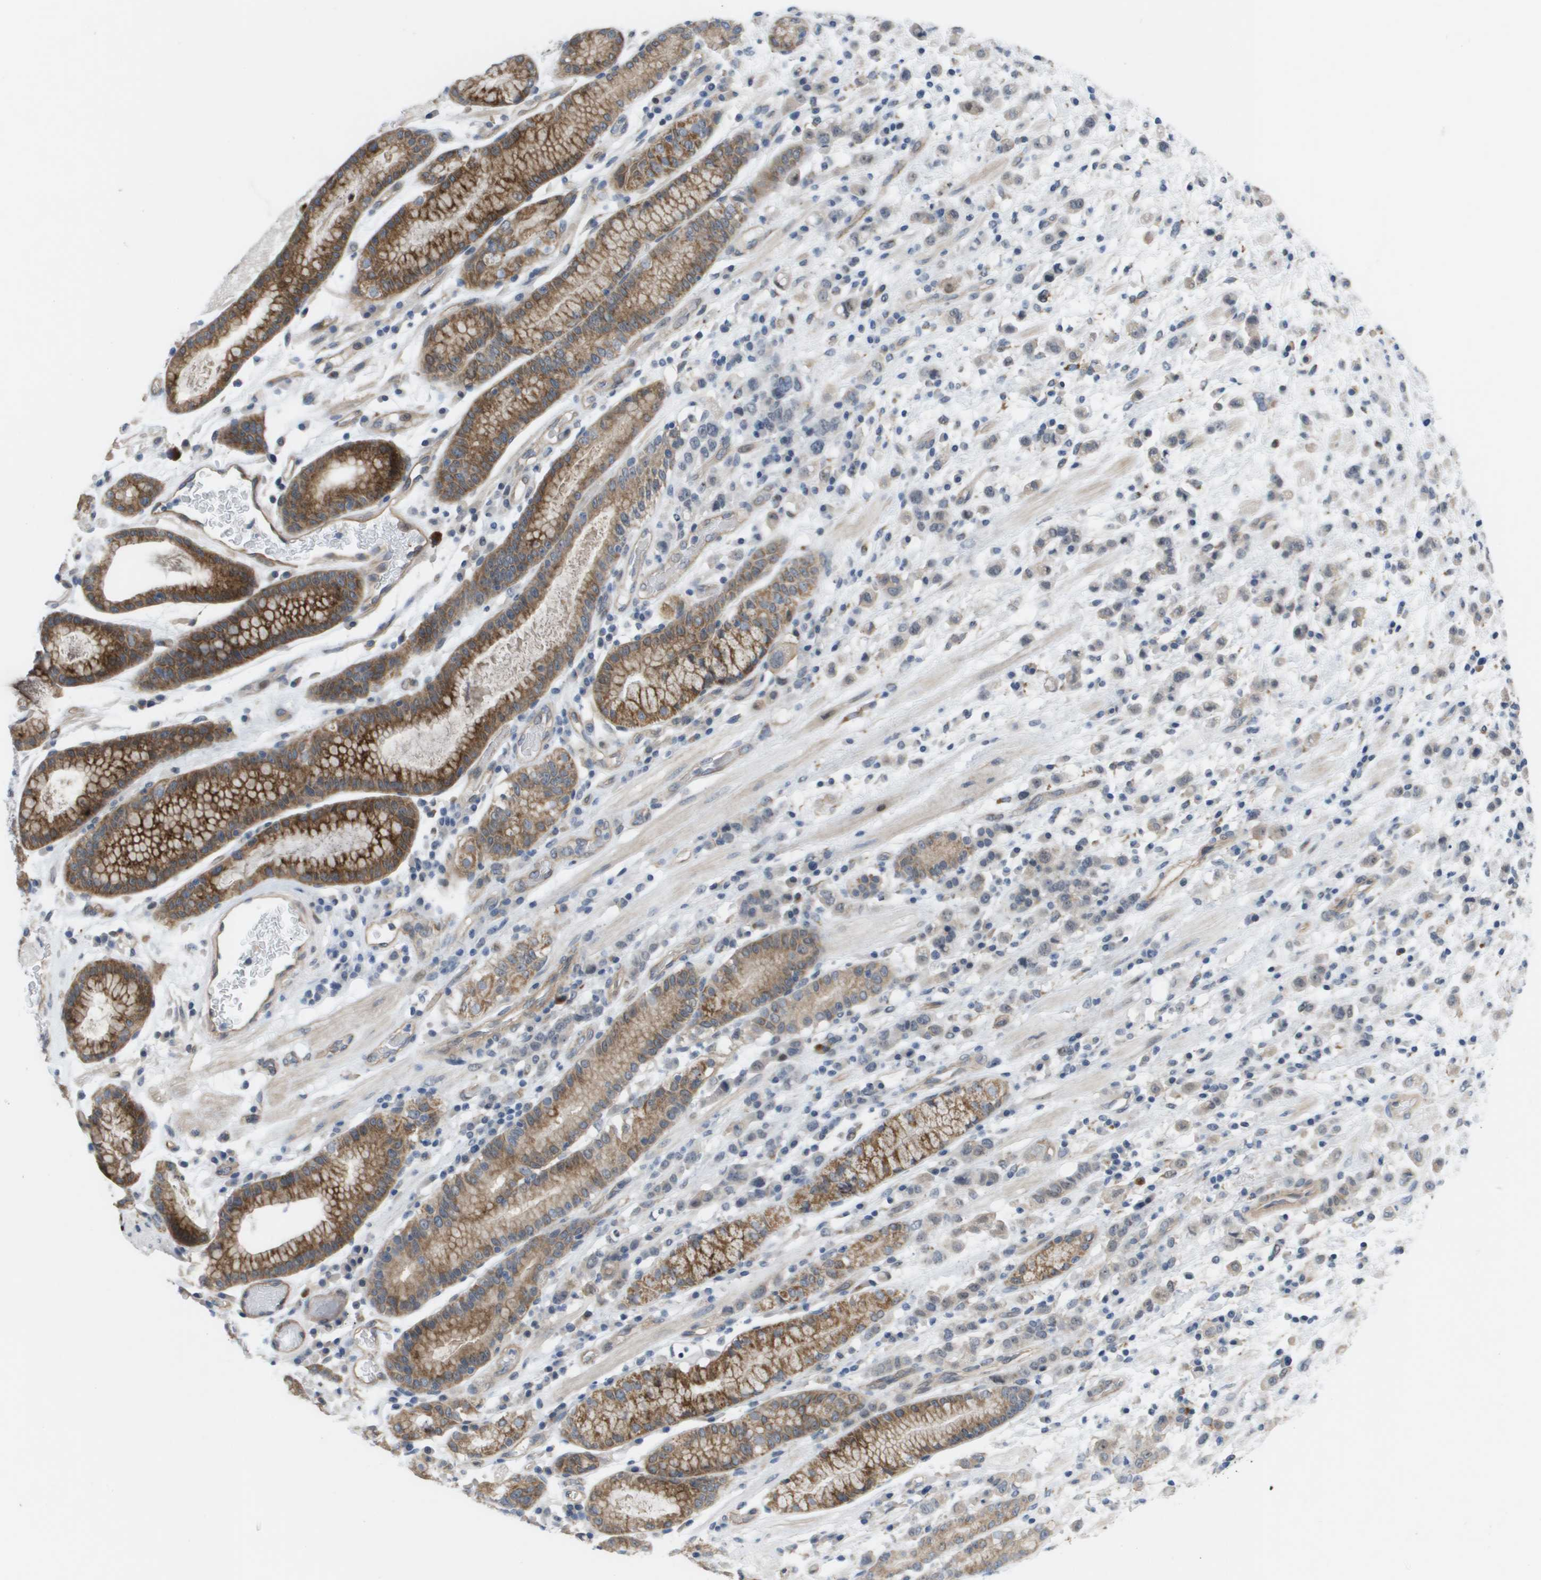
{"staining": {"intensity": "weak", "quantity": "25%-75%", "location": "cytoplasmic/membranous"}, "tissue": "stomach cancer", "cell_type": "Tumor cells", "image_type": "cancer", "snomed": [{"axis": "morphology", "description": "Adenocarcinoma, NOS"}, {"axis": "topography", "description": "Stomach, lower"}], "caption": "Adenocarcinoma (stomach) tissue exhibits weak cytoplasmic/membranous positivity in approximately 25%-75% of tumor cells, visualized by immunohistochemistry. The protein is shown in brown color, while the nuclei are stained blue.", "gene": "MTARC2", "patient": {"sex": "male", "age": 88}}